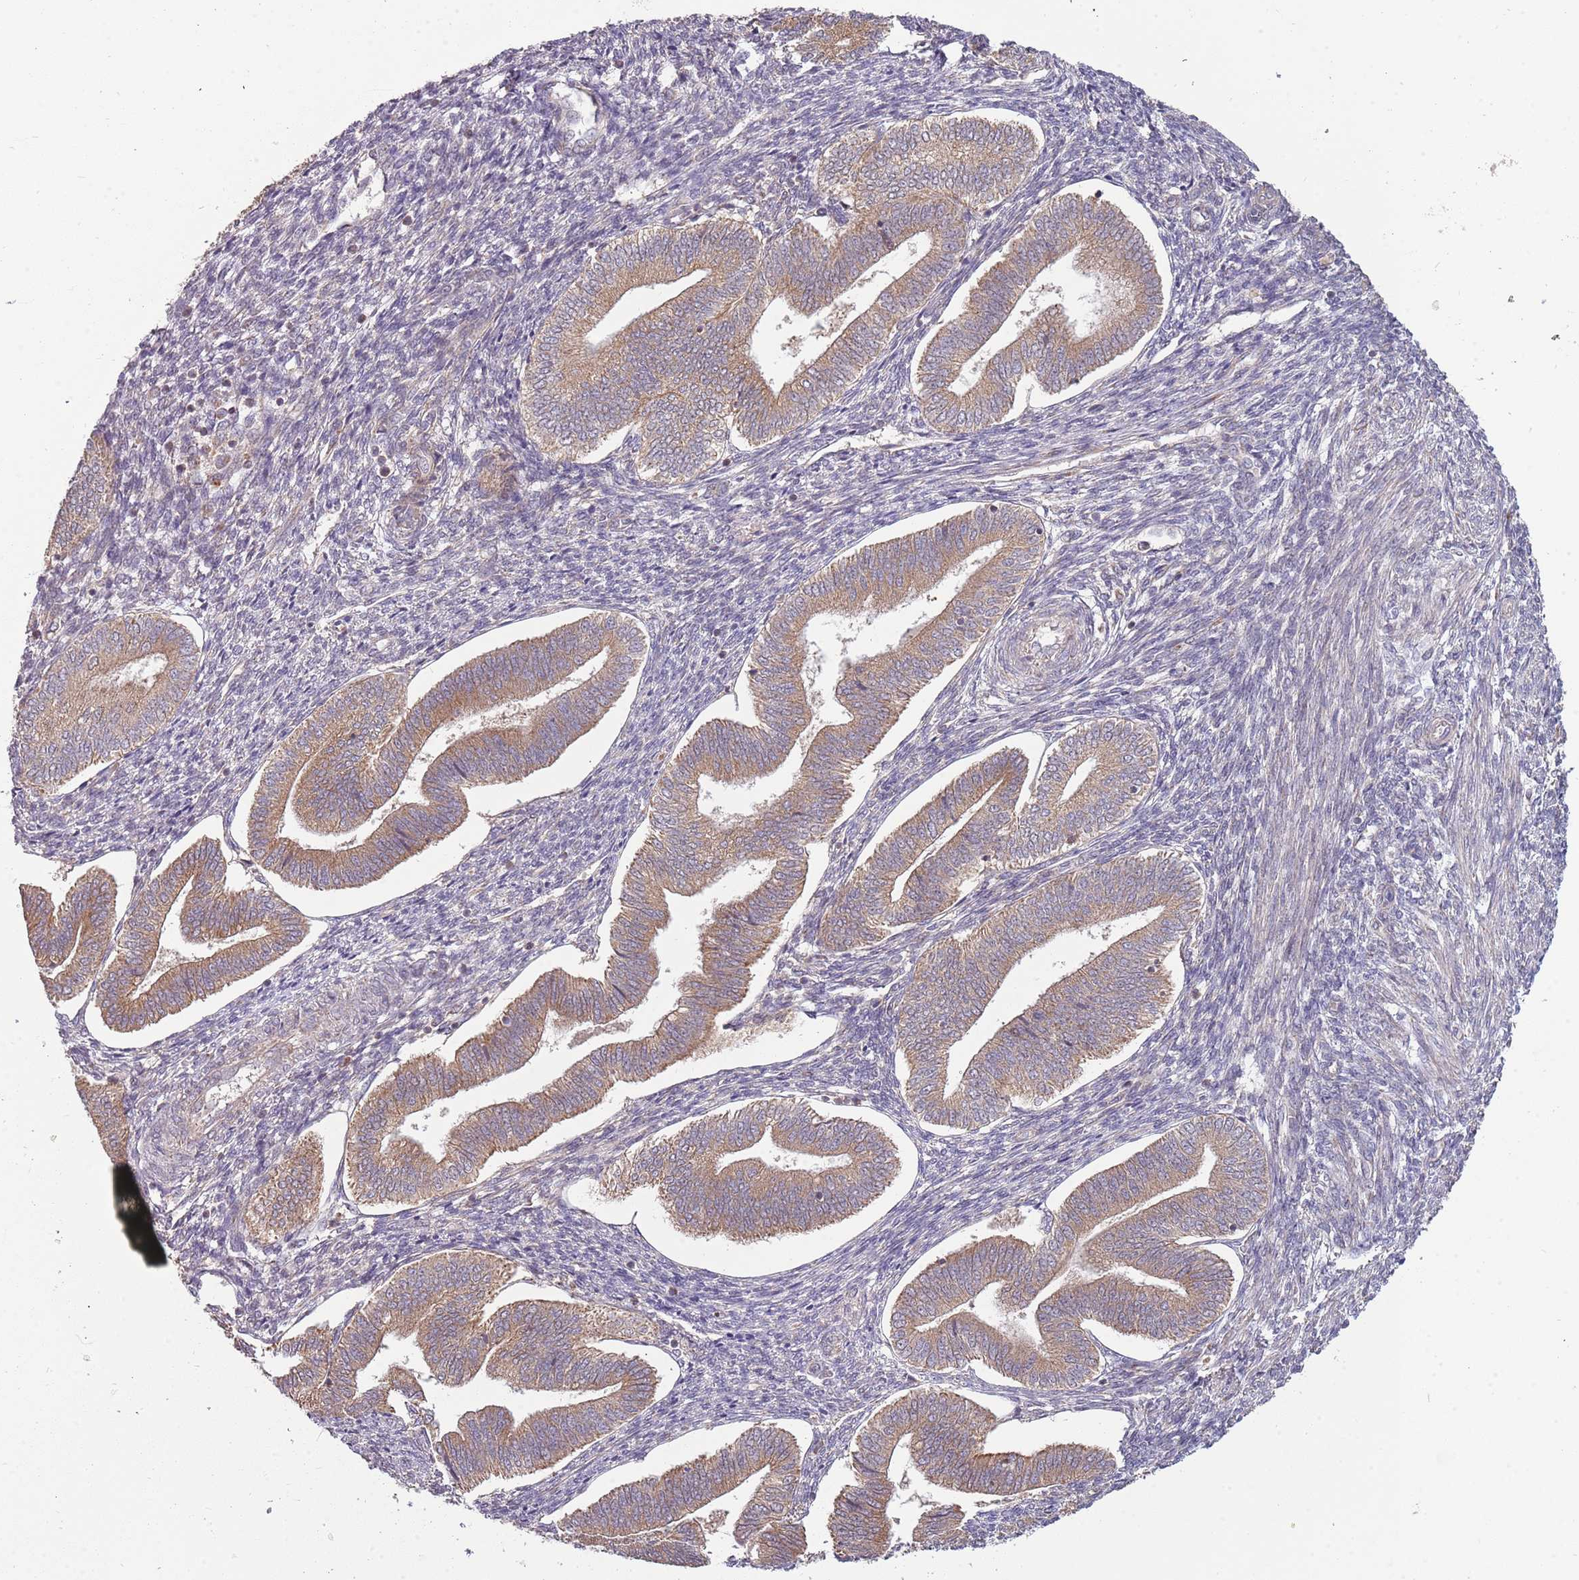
{"staining": {"intensity": "weak", "quantity": "25%-75%", "location": "cytoplasmic/membranous"}, "tissue": "endometrium", "cell_type": "Cells in endometrial stroma", "image_type": "normal", "snomed": [{"axis": "morphology", "description": "Normal tissue, NOS"}, {"axis": "topography", "description": "Endometrium"}], "caption": "Immunohistochemistry (IHC) of normal human endometrium displays low levels of weak cytoplasmic/membranous expression in approximately 25%-75% of cells in endometrial stroma.", "gene": "RNF181", "patient": {"sex": "female", "age": 34}}